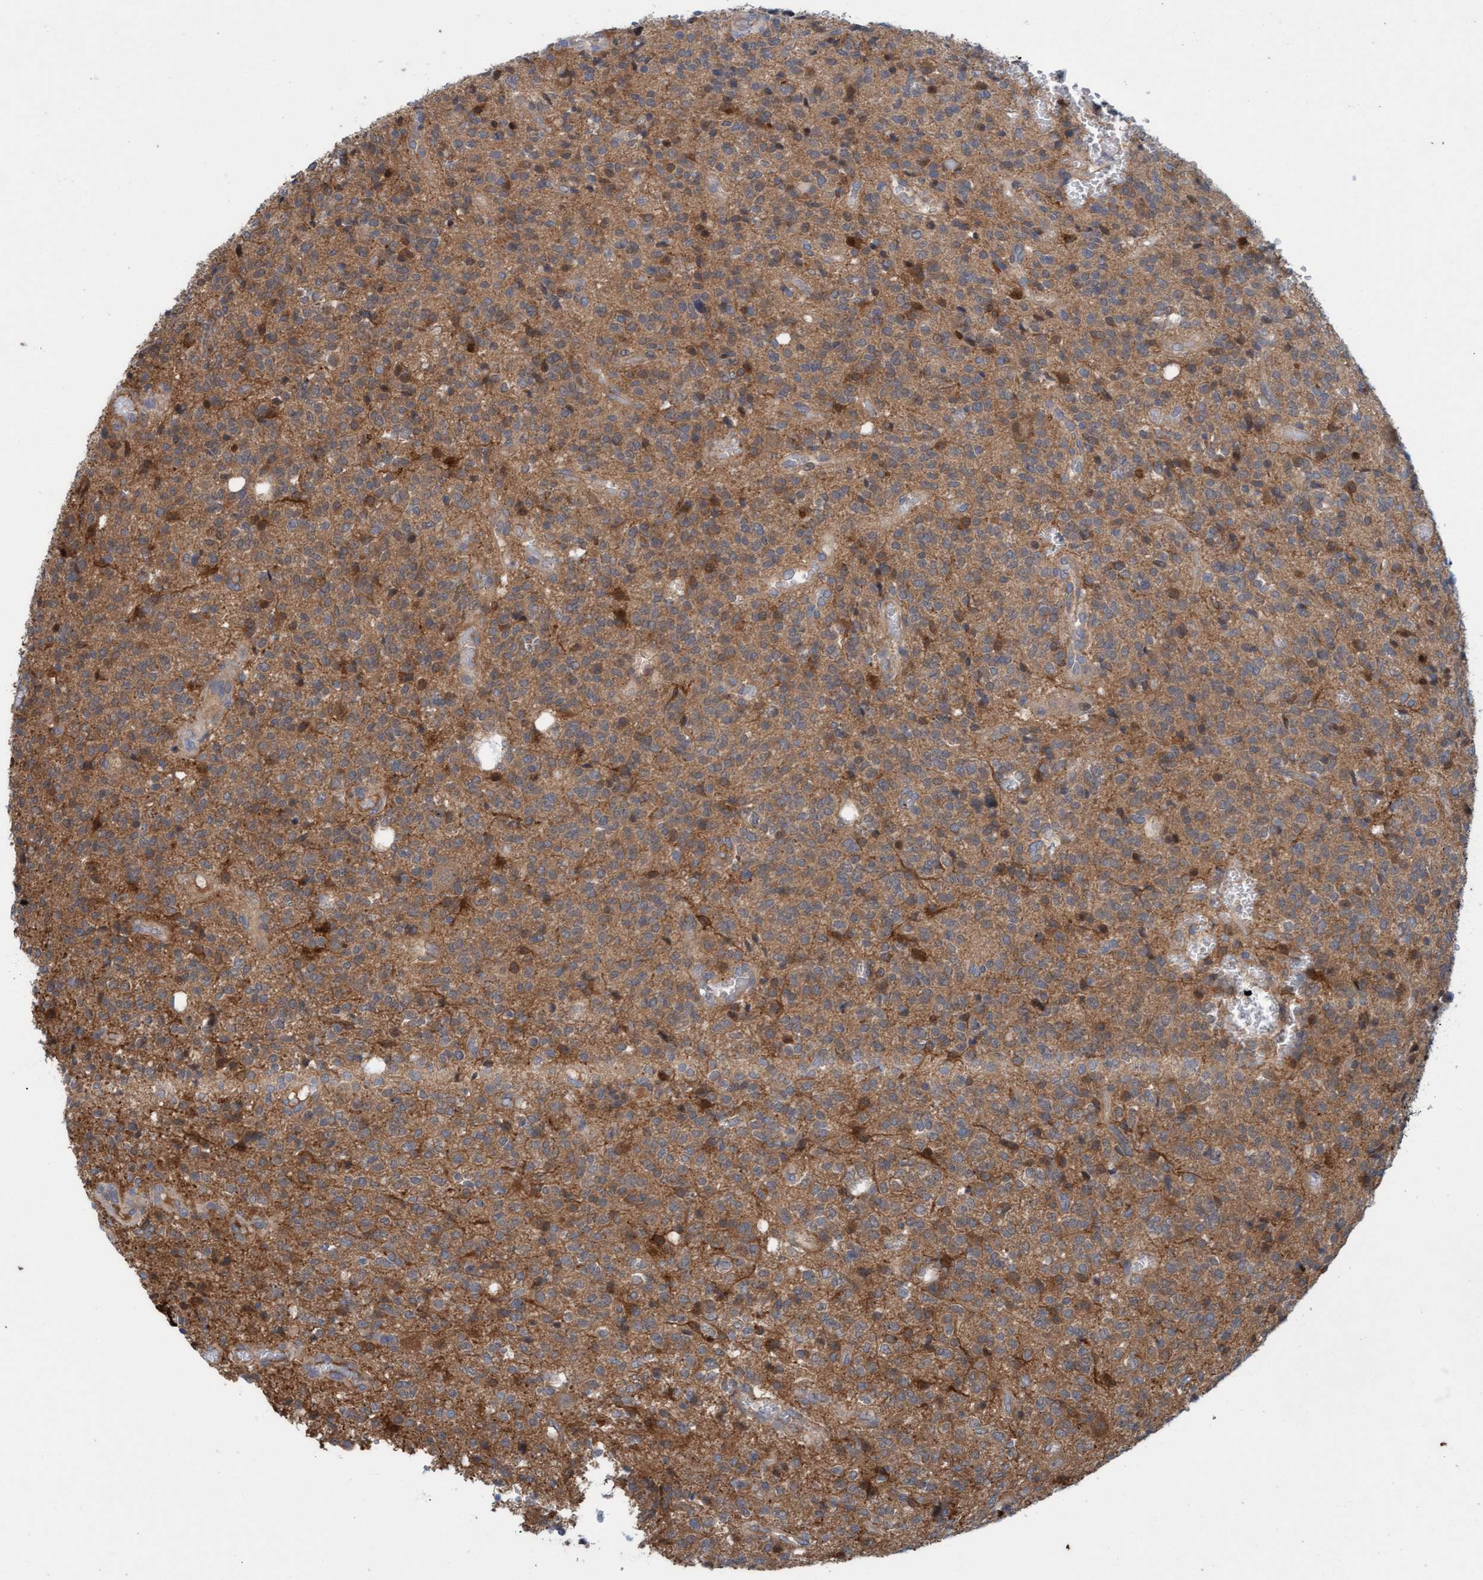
{"staining": {"intensity": "weak", "quantity": "25%-75%", "location": "cytoplasmic/membranous"}, "tissue": "glioma", "cell_type": "Tumor cells", "image_type": "cancer", "snomed": [{"axis": "morphology", "description": "Glioma, malignant, High grade"}, {"axis": "topography", "description": "Brain"}], "caption": "An immunohistochemistry photomicrograph of neoplastic tissue is shown. Protein staining in brown labels weak cytoplasmic/membranous positivity in high-grade glioma (malignant) within tumor cells.", "gene": "KLHL25", "patient": {"sex": "male", "age": 34}}